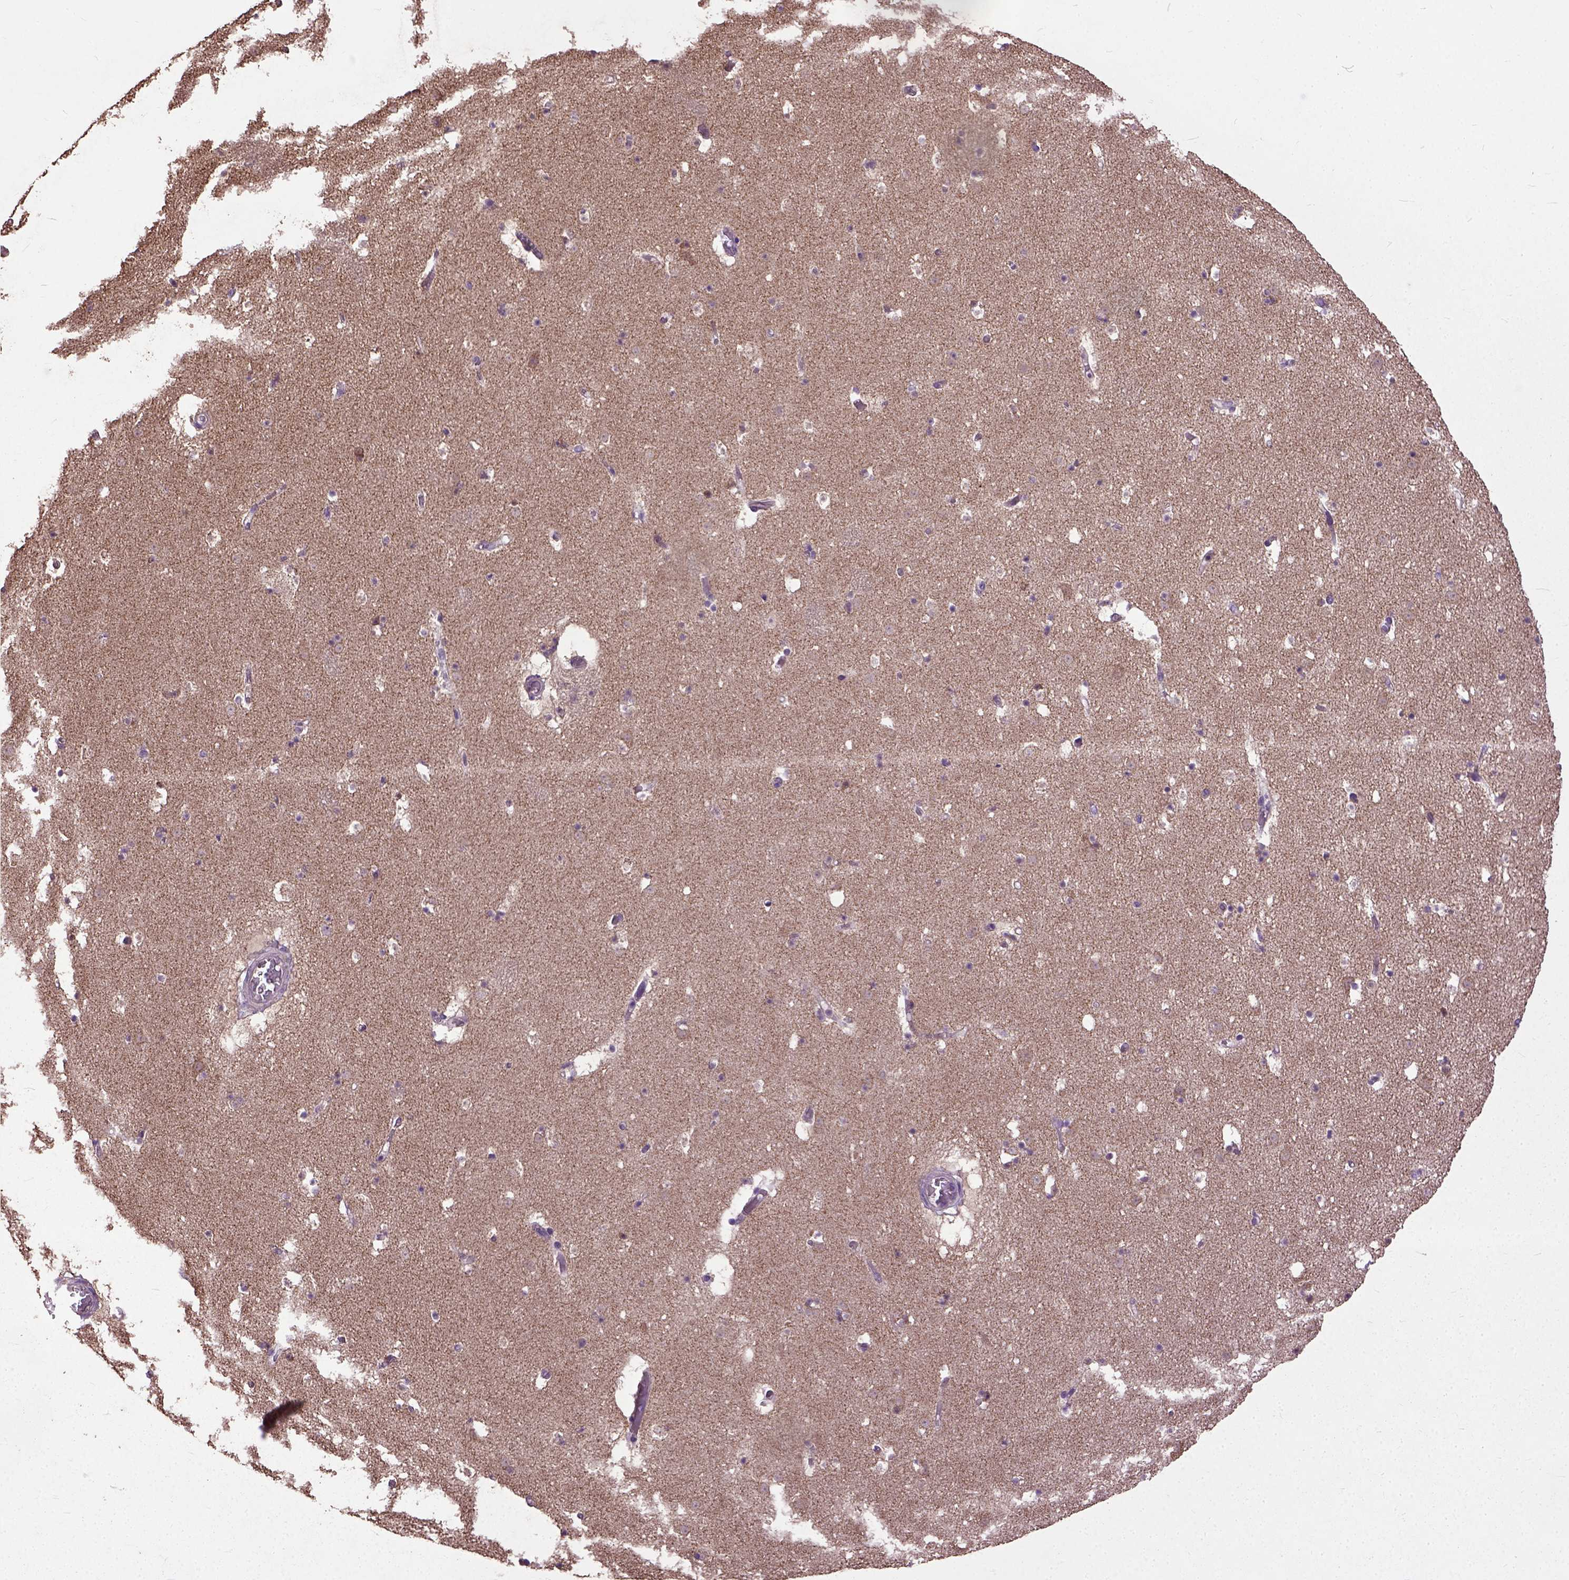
{"staining": {"intensity": "negative", "quantity": "none", "location": "none"}, "tissue": "caudate", "cell_type": "Glial cells", "image_type": "normal", "snomed": [{"axis": "morphology", "description": "Normal tissue, NOS"}, {"axis": "topography", "description": "Lateral ventricle wall"}], "caption": "This is an immunohistochemistry (IHC) micrograph of unremarkable caudate. There is no staining in glial cells.", "gene": "UBA3", "patient": {"sex": "female", "age": 42}}